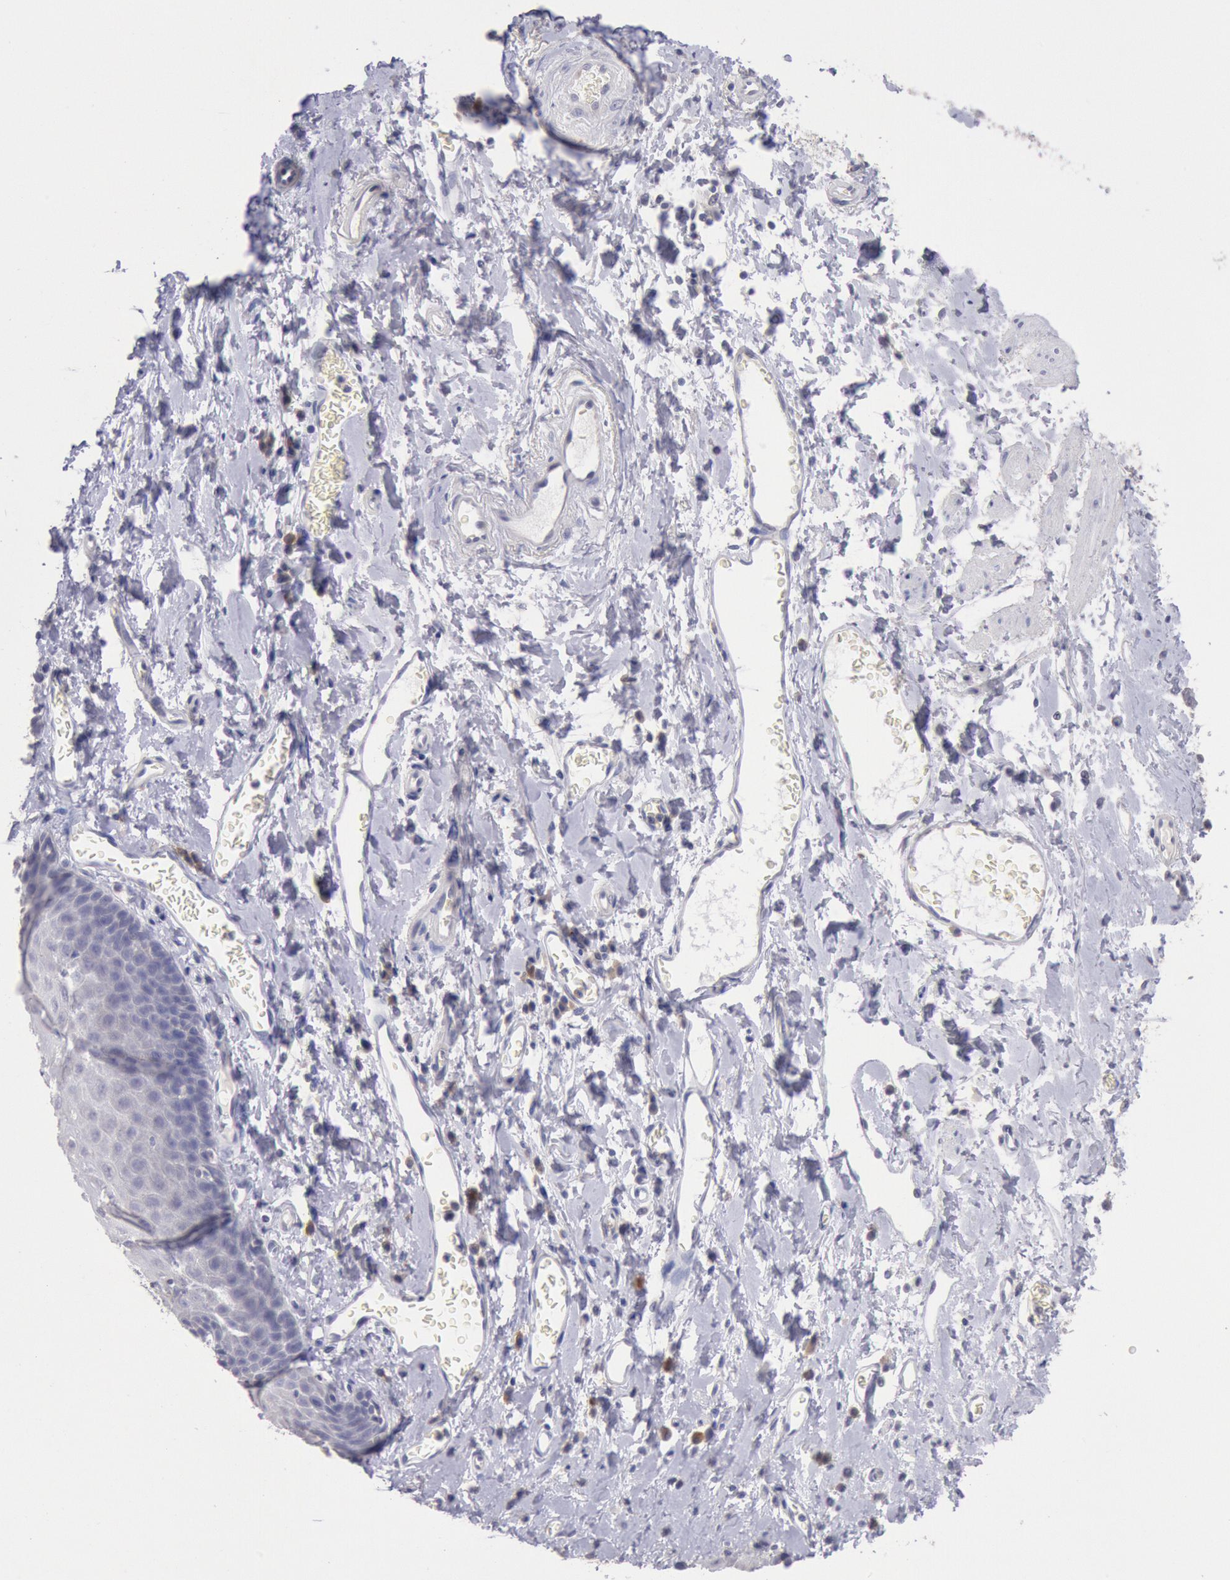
{"staining": {"intensity": "negative", "quantity": "none", "location": "none"}, "tissue": "esophagus", "cell_type": "Squamous epithelial cells", "image_type": "normal", "snomed": [{"axis": "morphology", "description": "Normal tissue, NOS"}, {"axis": "topography", "description": "Esophagus"}], "caption": "Photomicrograph shows no protein staining in squamous epithelial cells of unremarkable esophagus. (DAB (3,3'-diaminobenzidine) immunohistochemistry (IHC), high magnification).", "gene": "GAL3ST1", "patient": {"sex": "male", "age": 70}}